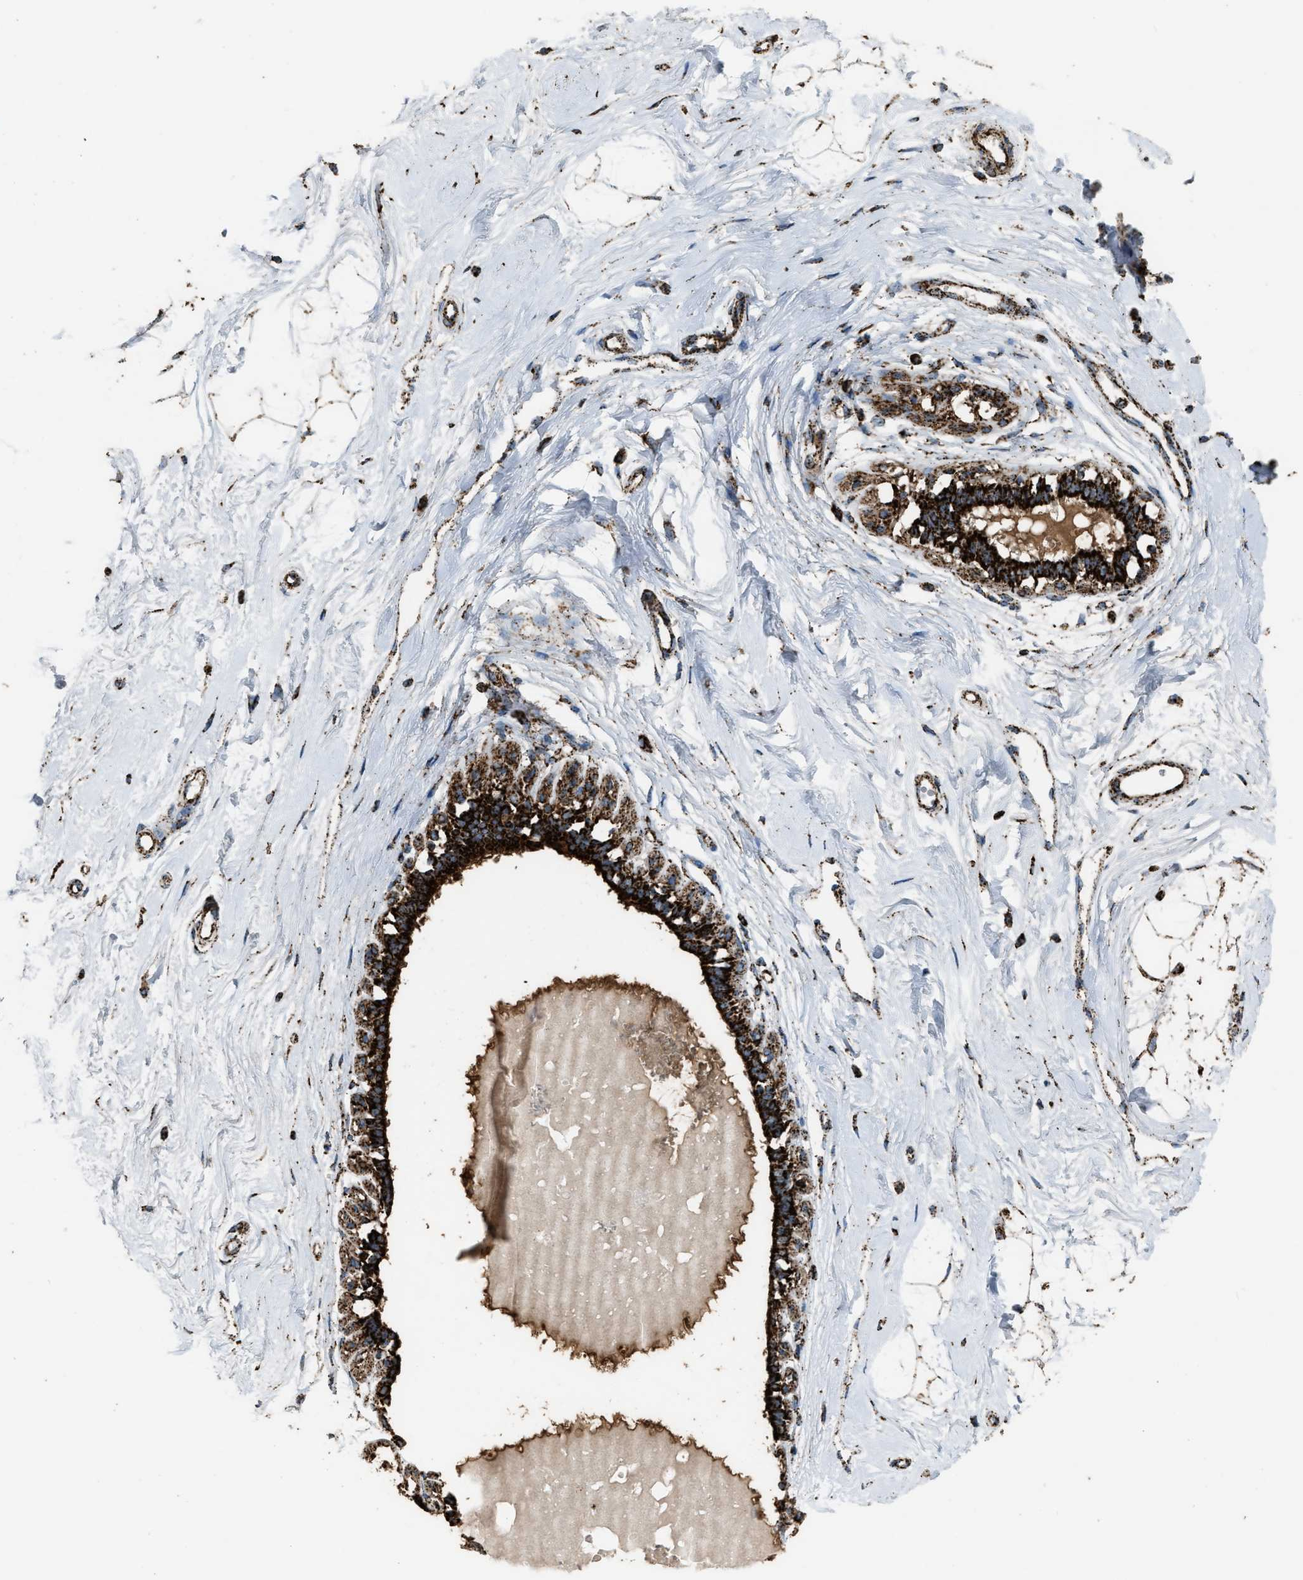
{"staining": {"intensity": "moderate", "quantity": ">75%", "location": "cytoplasmic/membranous"}, "tissue": "breast", "cell_type": "Adipocytes", "image_type": "normal", "snomed": [{"axis": "morphology", "description": "Normal tissue, NOS"}, {"axis": "topography", "description": "Breast"}], "caption": "The immunohistochemical stain highlights moderate cytoplasmic/membranous expression in adipocytes of unremarkable breast. The protein is shown in brown color, while the nuclei are stained blue.", "gene": "MDH2", "patient": {"sex": "female", "age": 45}}